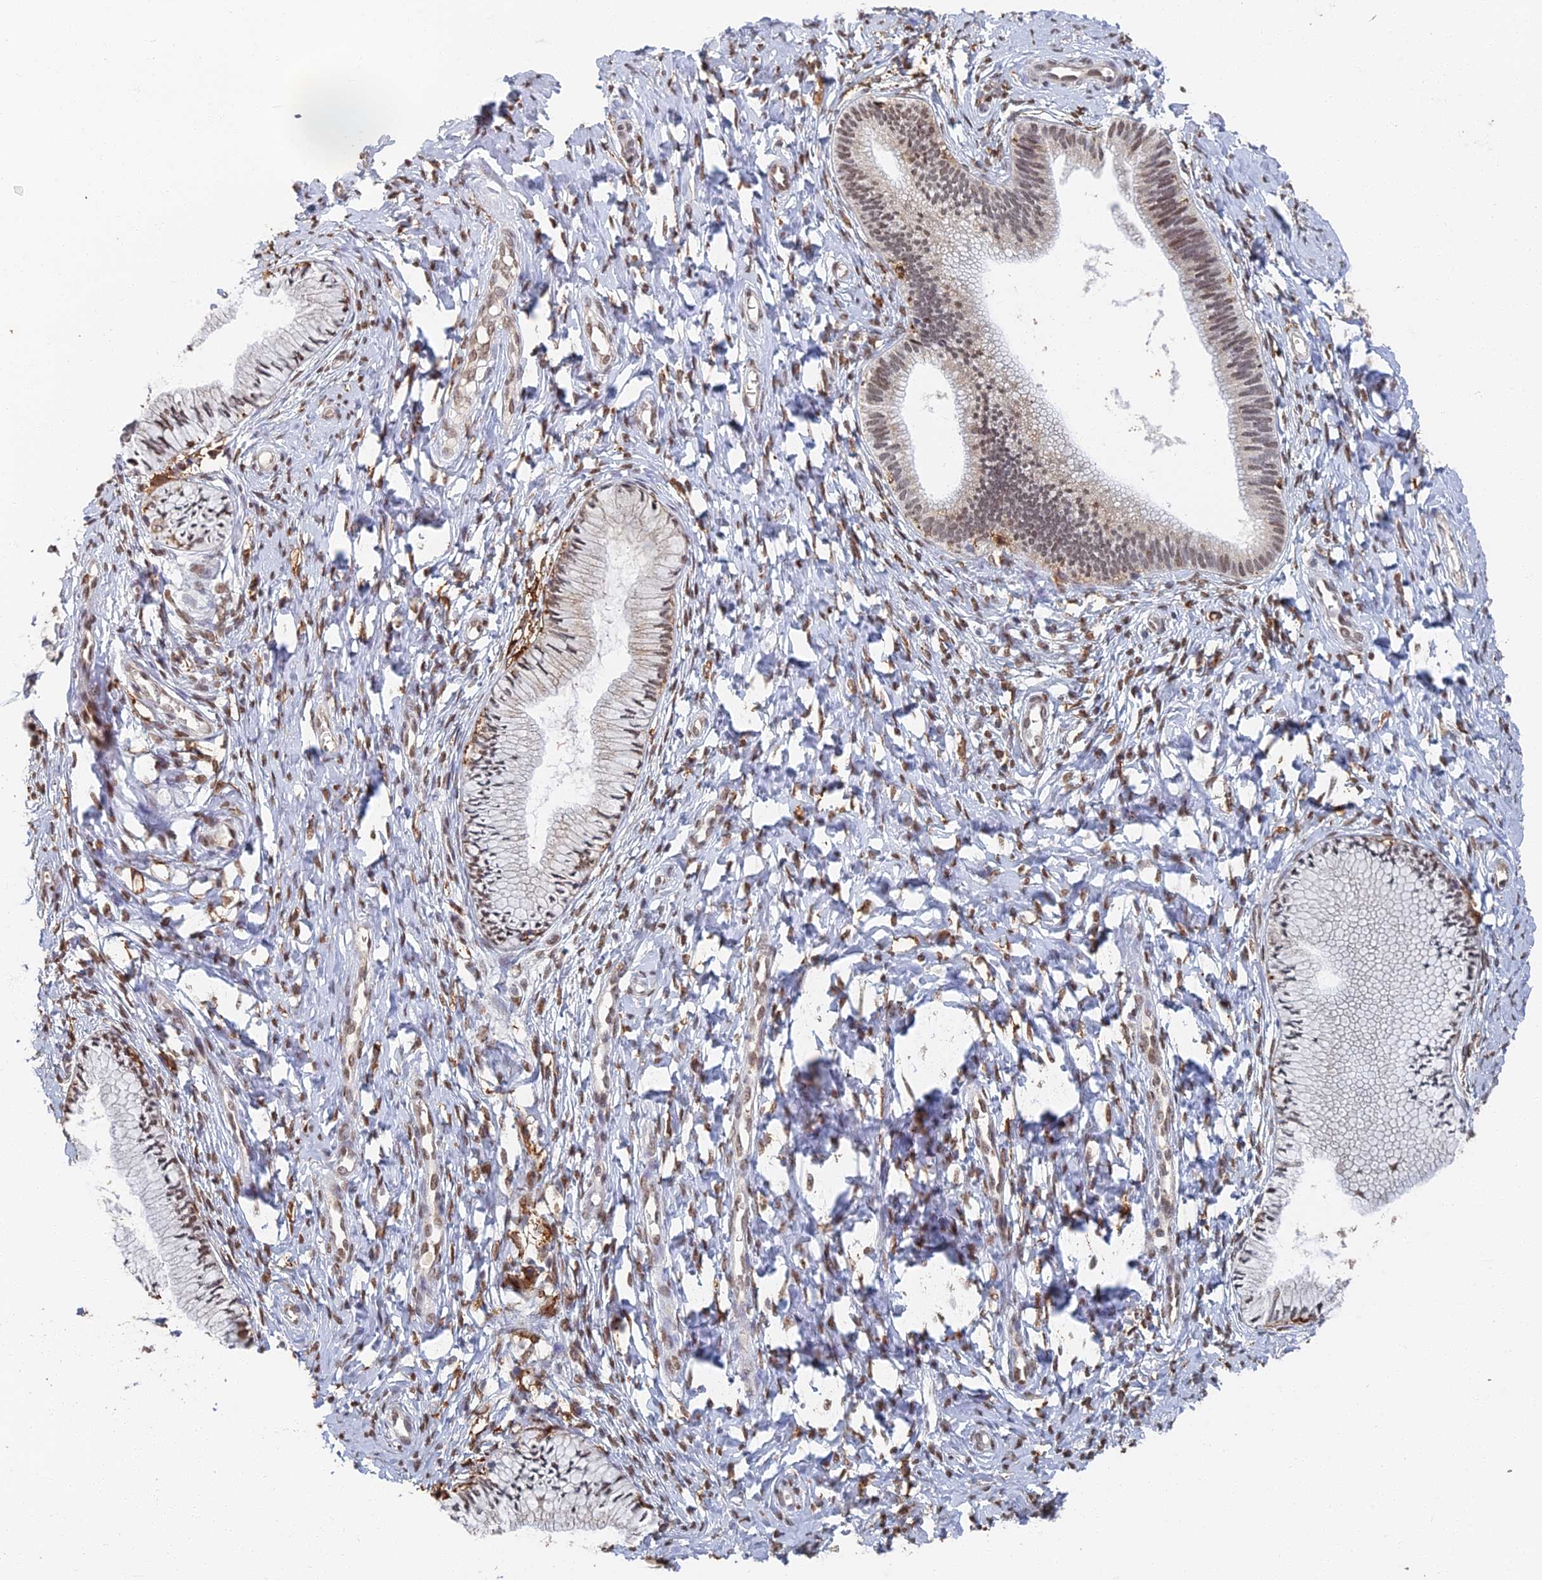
{"staining": {"intensity": "moderate", "quantity": "<25%", "location": "nuclear"}, "tissue": "cervix", "cell_type": "Glandular cells", "image_type": "normal", "snomed": [{"axis": "morphology", "description": "Normal tissue, NOS"}, {"axis": "topography", "description": "Cervix"}], "caption": "Protein expression analysis of normal cervix demonstrates moderate nuclear positivity in approximately <25% of glandular cells. (DAB (3,3'-diaminobenzidine) IHC, brown staining for protein, blue staining for nuclei).", "gene": "GPATCH1", "patient": {"sex": "female", "age": 36}}